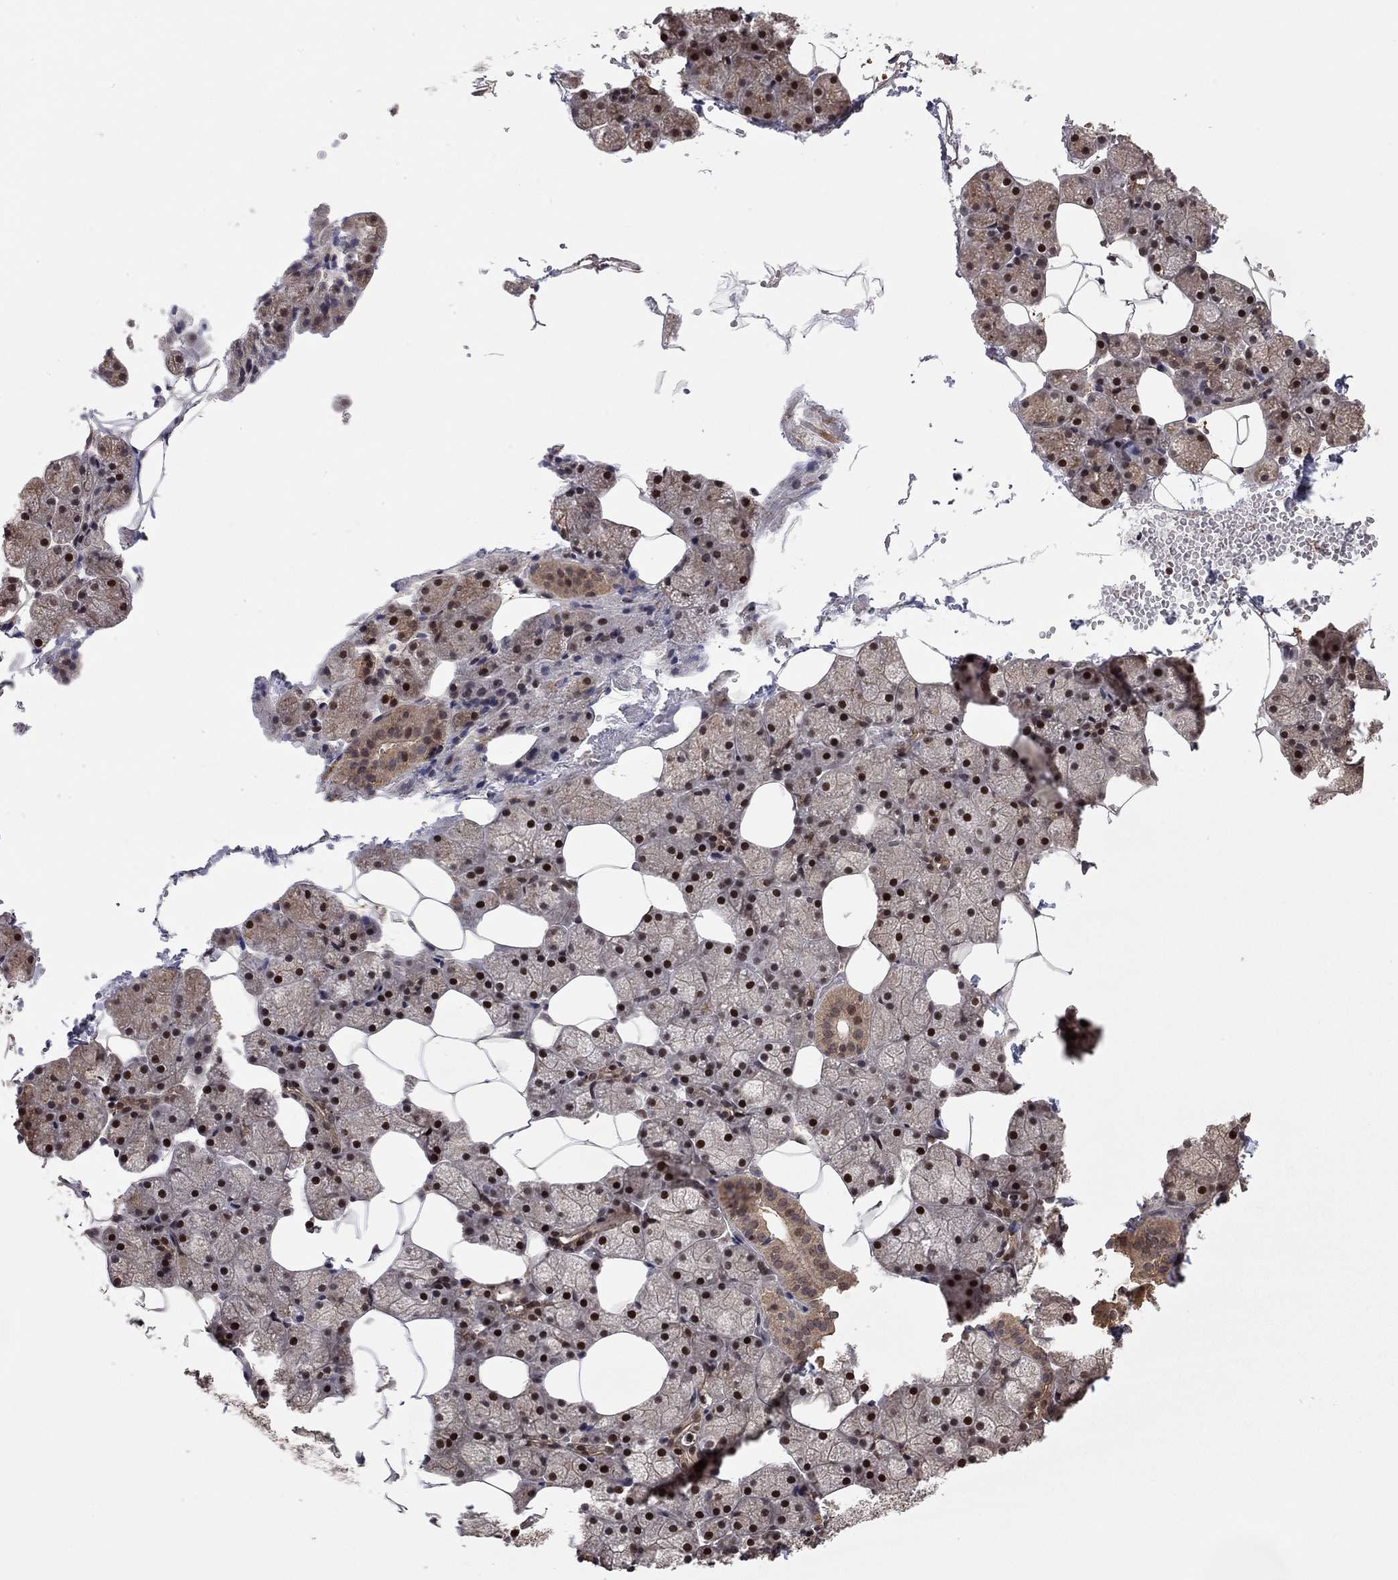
{"staining": {"intensity": "moderate", "quantity": "25%-75%", "location": "cytoplasmic/membranous,nuclear"}, "tissue": "salivary gland", "cell_type": "Glandular cells", "image_type": "normal", "snomed": [{"axis": "morphology", "description": "Normal tissue, NOS"}, {"axis": "topography", "description": "Salivary gland"}], "caption": "Brown immunohistochemical staining in unremarkable human salivary gland demonstrates moderate cytoplasmic/membranous,nuclear staining in about 25%-75% of glandular cells.", "gene": "TDP1", "patient": {"sex": "male", "age": 38}}